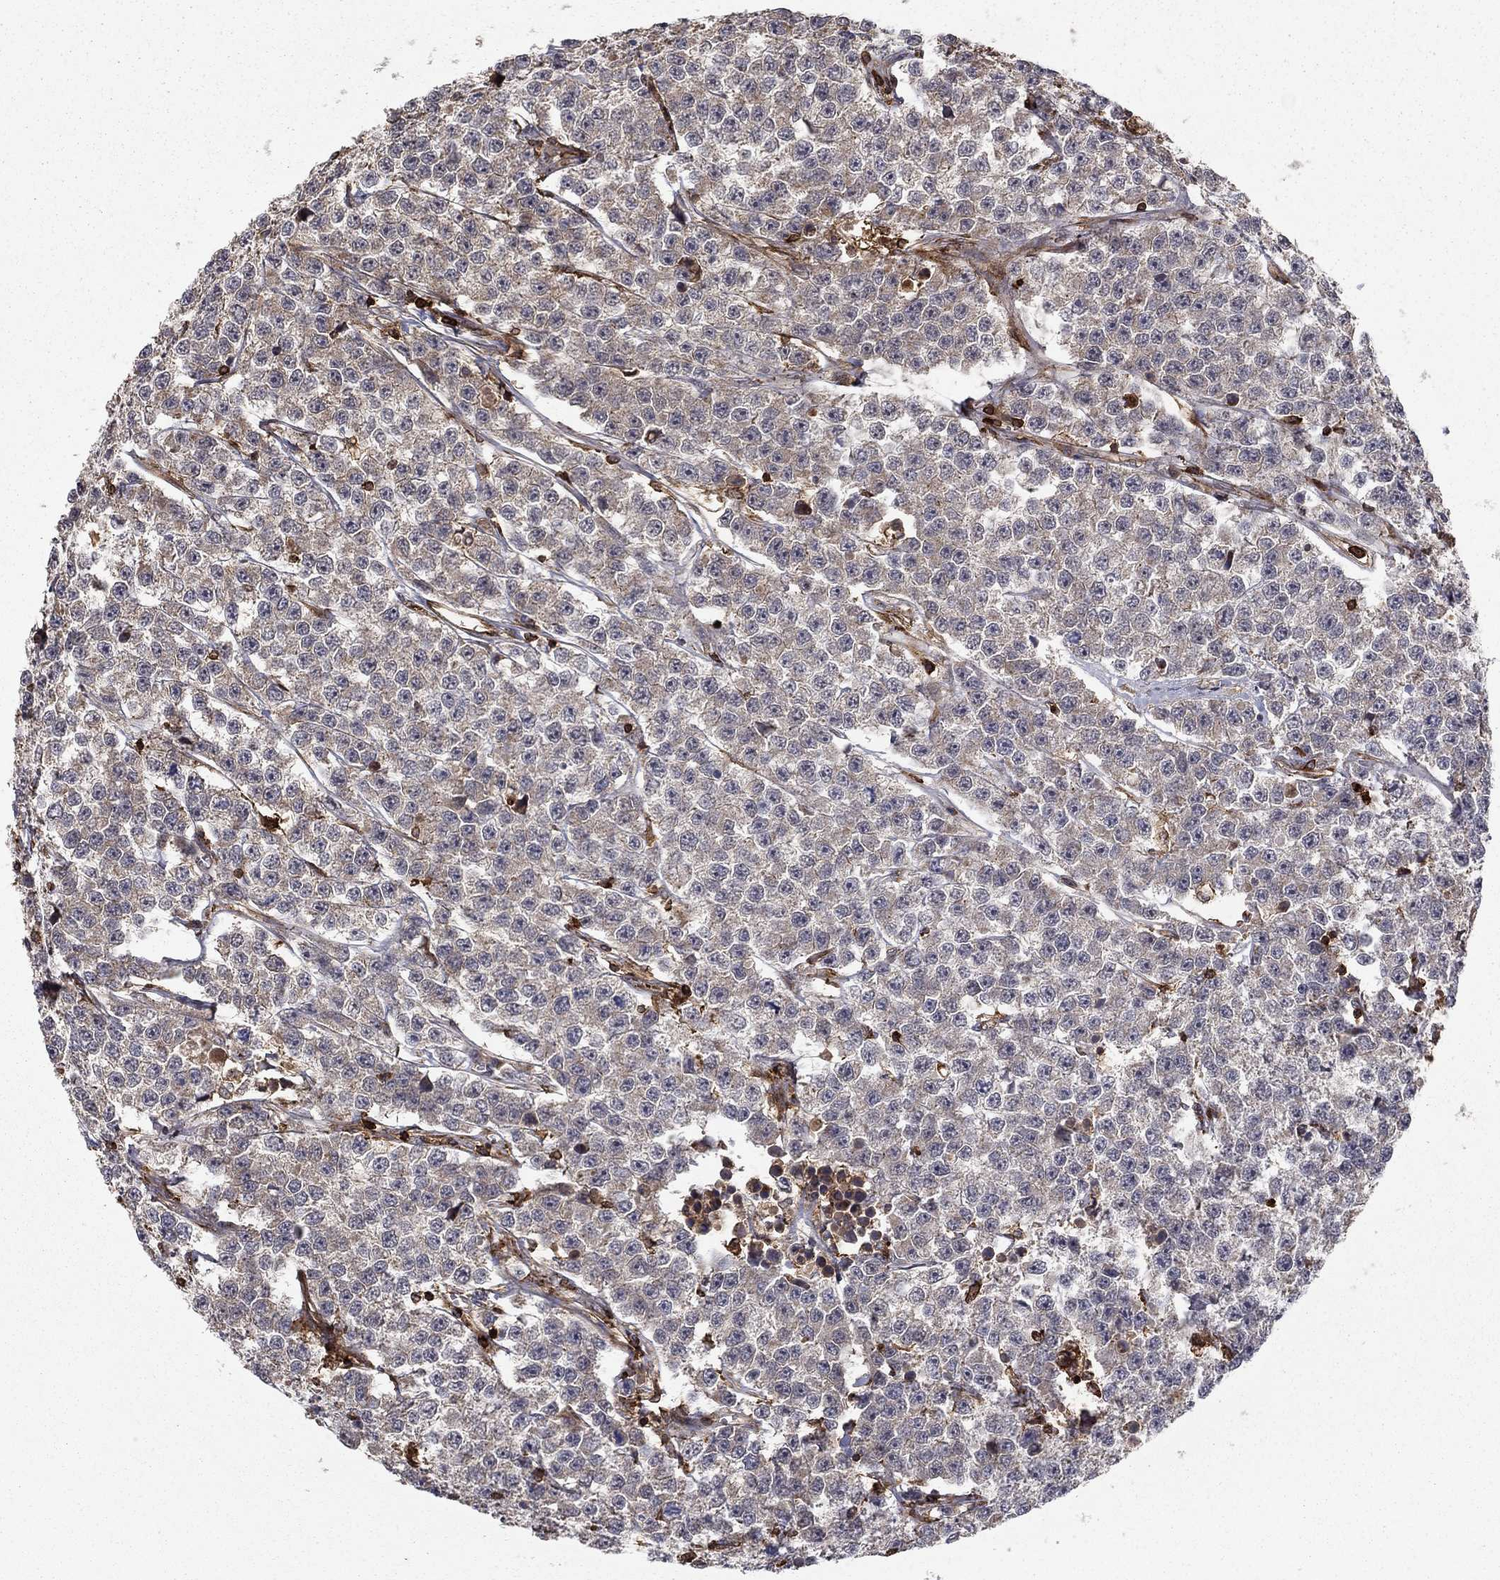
{"staining": {"intensity": "negative", "quantity": "none", "location": "none"}, "tissue": "testis cancer", "cell_type": "Tumor cells", "image_type": "cancer", "snomed": [{"axis": "morphology", "description": "Seminoma, NOS"}, {"axis": "topography", "description": "Testis"}], "caption": "Immunohistochemistry (IHC) image of testis cancer stained for a protein (brown), which displays no expression in tumor cells.", "gene": "ADM", "patient": {"sex": "male", "age": 59}}